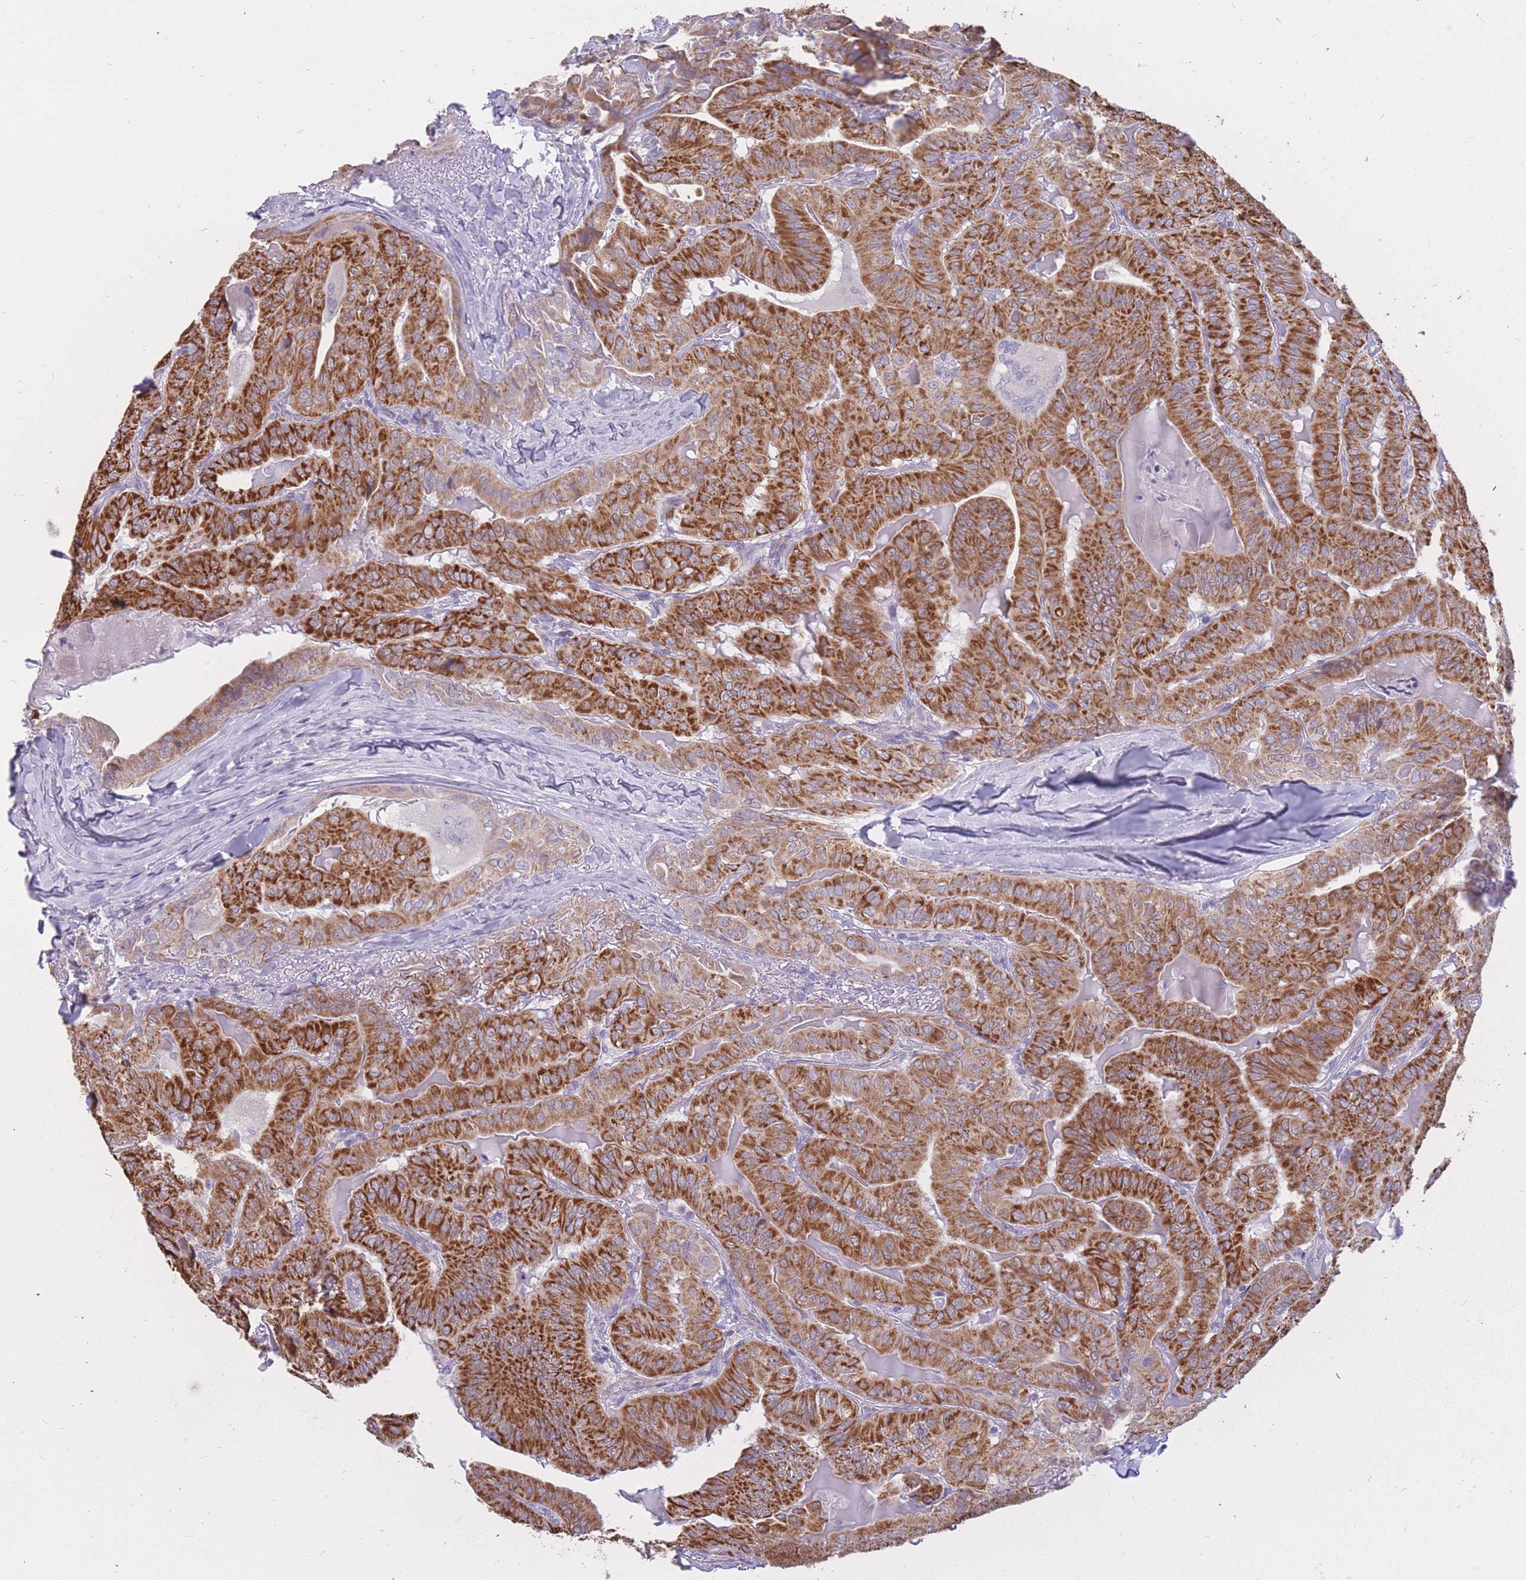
{"staining": {"intensity": "strong", "quantity": ">75%", "location": "cytoplasmic/membranous"}, "tissue": "thyroid cancer", "cell_type": "Tumor cells", "image_type": "cancer", "snomed": [{"axis": "morphology", "description": "Papillary adenocarcinoma, NOS"}, {"axis": "topography", "description": "Thyroid gland"}], "caption": "This histopathology image exhibits thyroid cancer (papillary adenocarcinoma) stained with IHC to label a protein in brown. The cytoplasmic/membranous of tumor cells show strong positivity for the protein. Nuclei are counter-stained blue.", "gene": "RNF170", "patient": {"sex": "female", "age": 68}}